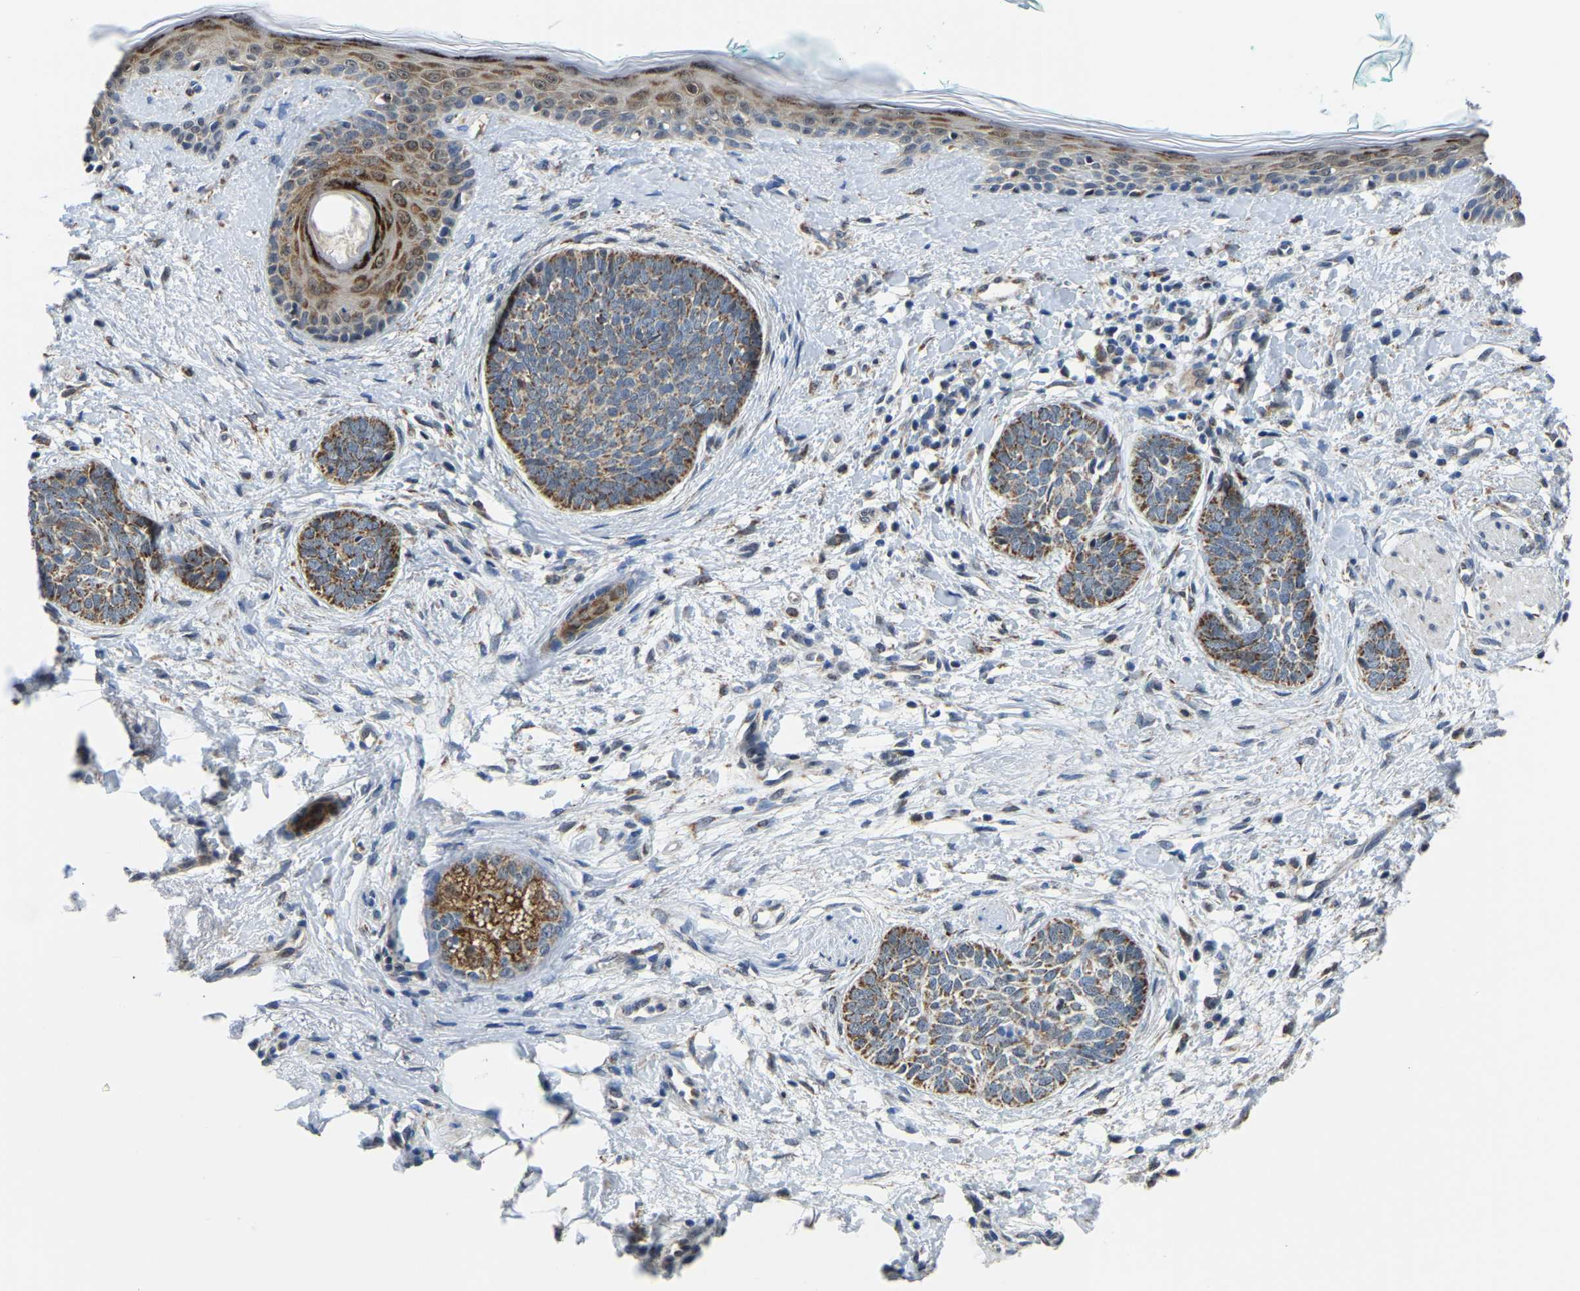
{"staining": {"intensity": "moderate", "quantity": ">75%", "location": "cytoplasmic/membranous"}, "tissue": "skin cancer", "cell_type": "Tumor cells", "image_type": "cancer", "snomed": [{"axis": "morphology", "description": "Basal cell carcinoma"}, {"axis": "topography", "description": "Skin"}], "caption": "High-power microscopy captured an immunohistochemistry (IHC) image of basal cell carcinoma (skin), revealing moderate cytoplasmic/membranous positivity in about >75% of tumor cells. The staining was performed using DAB, with brown indicating positive protein expression. Nuclei are stained blue with hematoxylin.", "gene": "BNIP3L", "patient": {"sex": "female", "age": 84}}